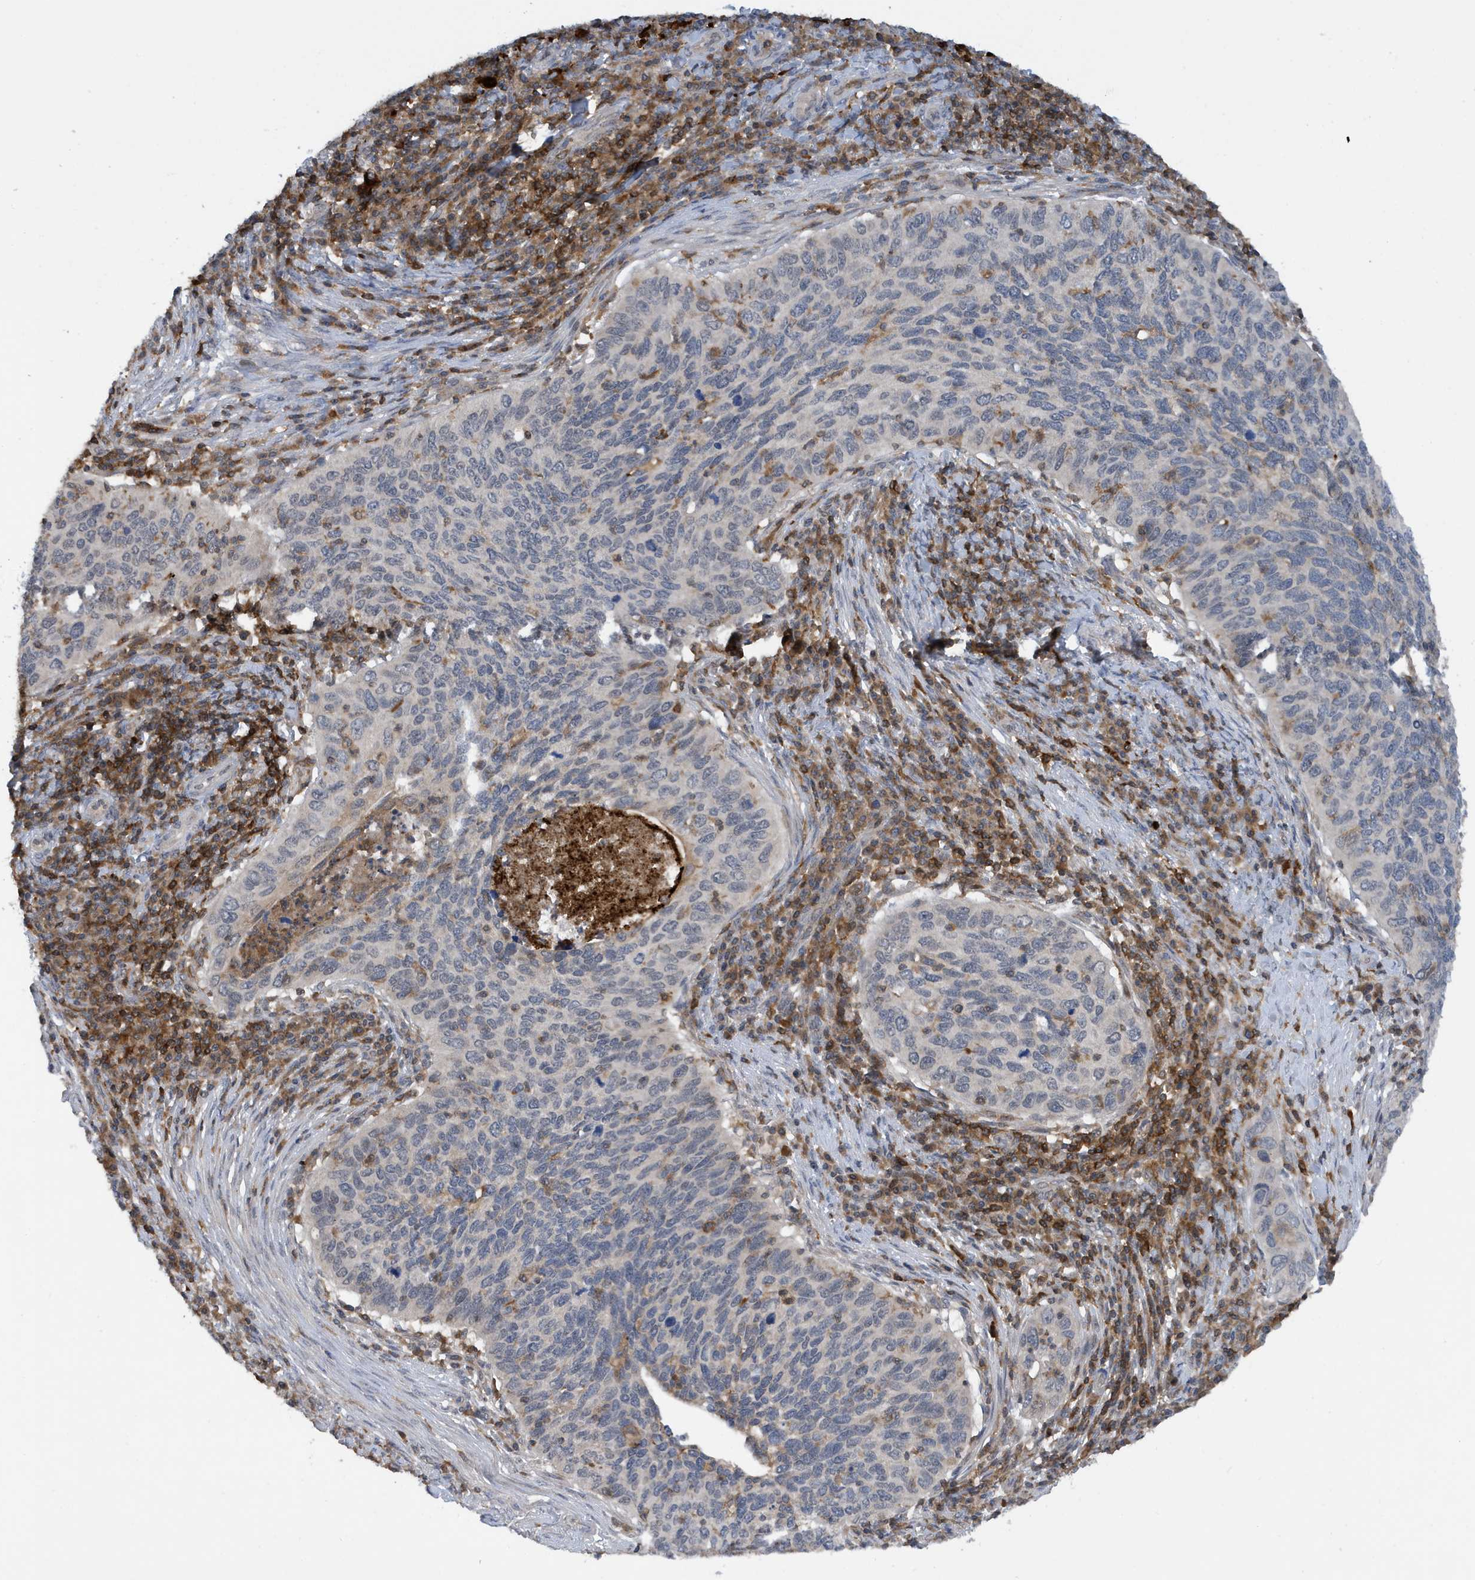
{"staining": {"intensity": "negative", "quantity": "none", "location": "none"}, "tissue": "cervical cancer", "cell_type": "Tumor cells", "image_type": "cancer", "snomed": [{"axis": "morphology", "description": "Squamous cell carcinoma, NOS"}, {"axis": "topography", "description": "Cervix"}], "caption": "Tumor cells show no significant staining in cervical cancer.", "gene": "NSUN3", "patient": {"sex": "female", "age": 38}}